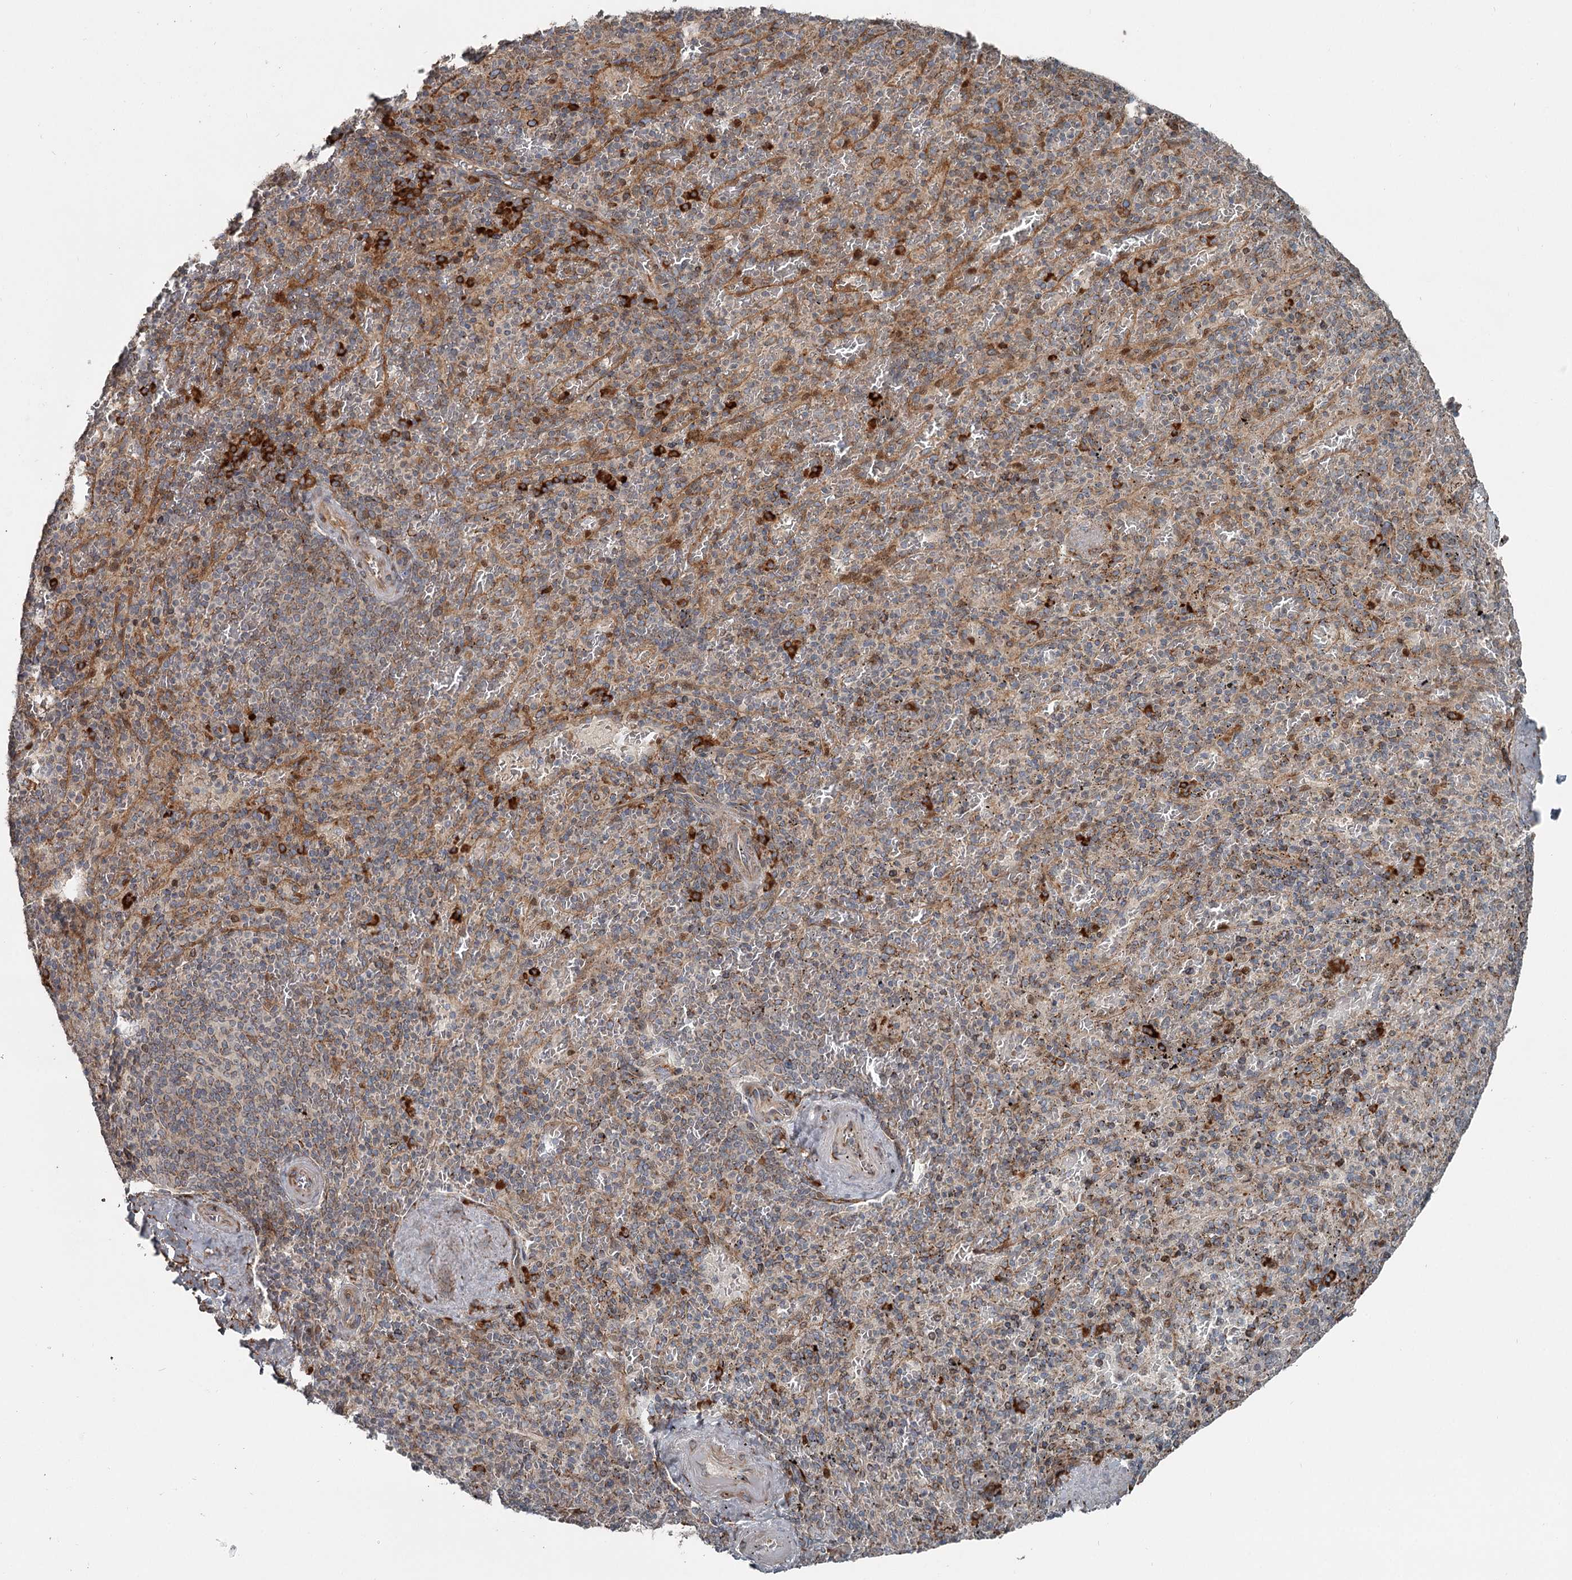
{"staining": {"intensity": "moderate", "quantity": "25%-75%", "location": "cytoplasmic/membranous"}, "tissue": "spleen", "cell_type": "Cells in red pulp", "image_type": "normal", "snomed": [{"axis": "morphology", "description": "Normal tissue, NOS"}, {"axis": "topography", "description": "Spleen"}], "caption": "A high-resolution micrograph shows IHC staining of normal spleen, which reveals moderate cytoplasmic/membranous expression in approximately 25%-75% of cells in red pulp. (IHC, brightfield microscopy, high magnification).", "gene": "RASSF8", "patient": {"sex": "male", "age": 82}}